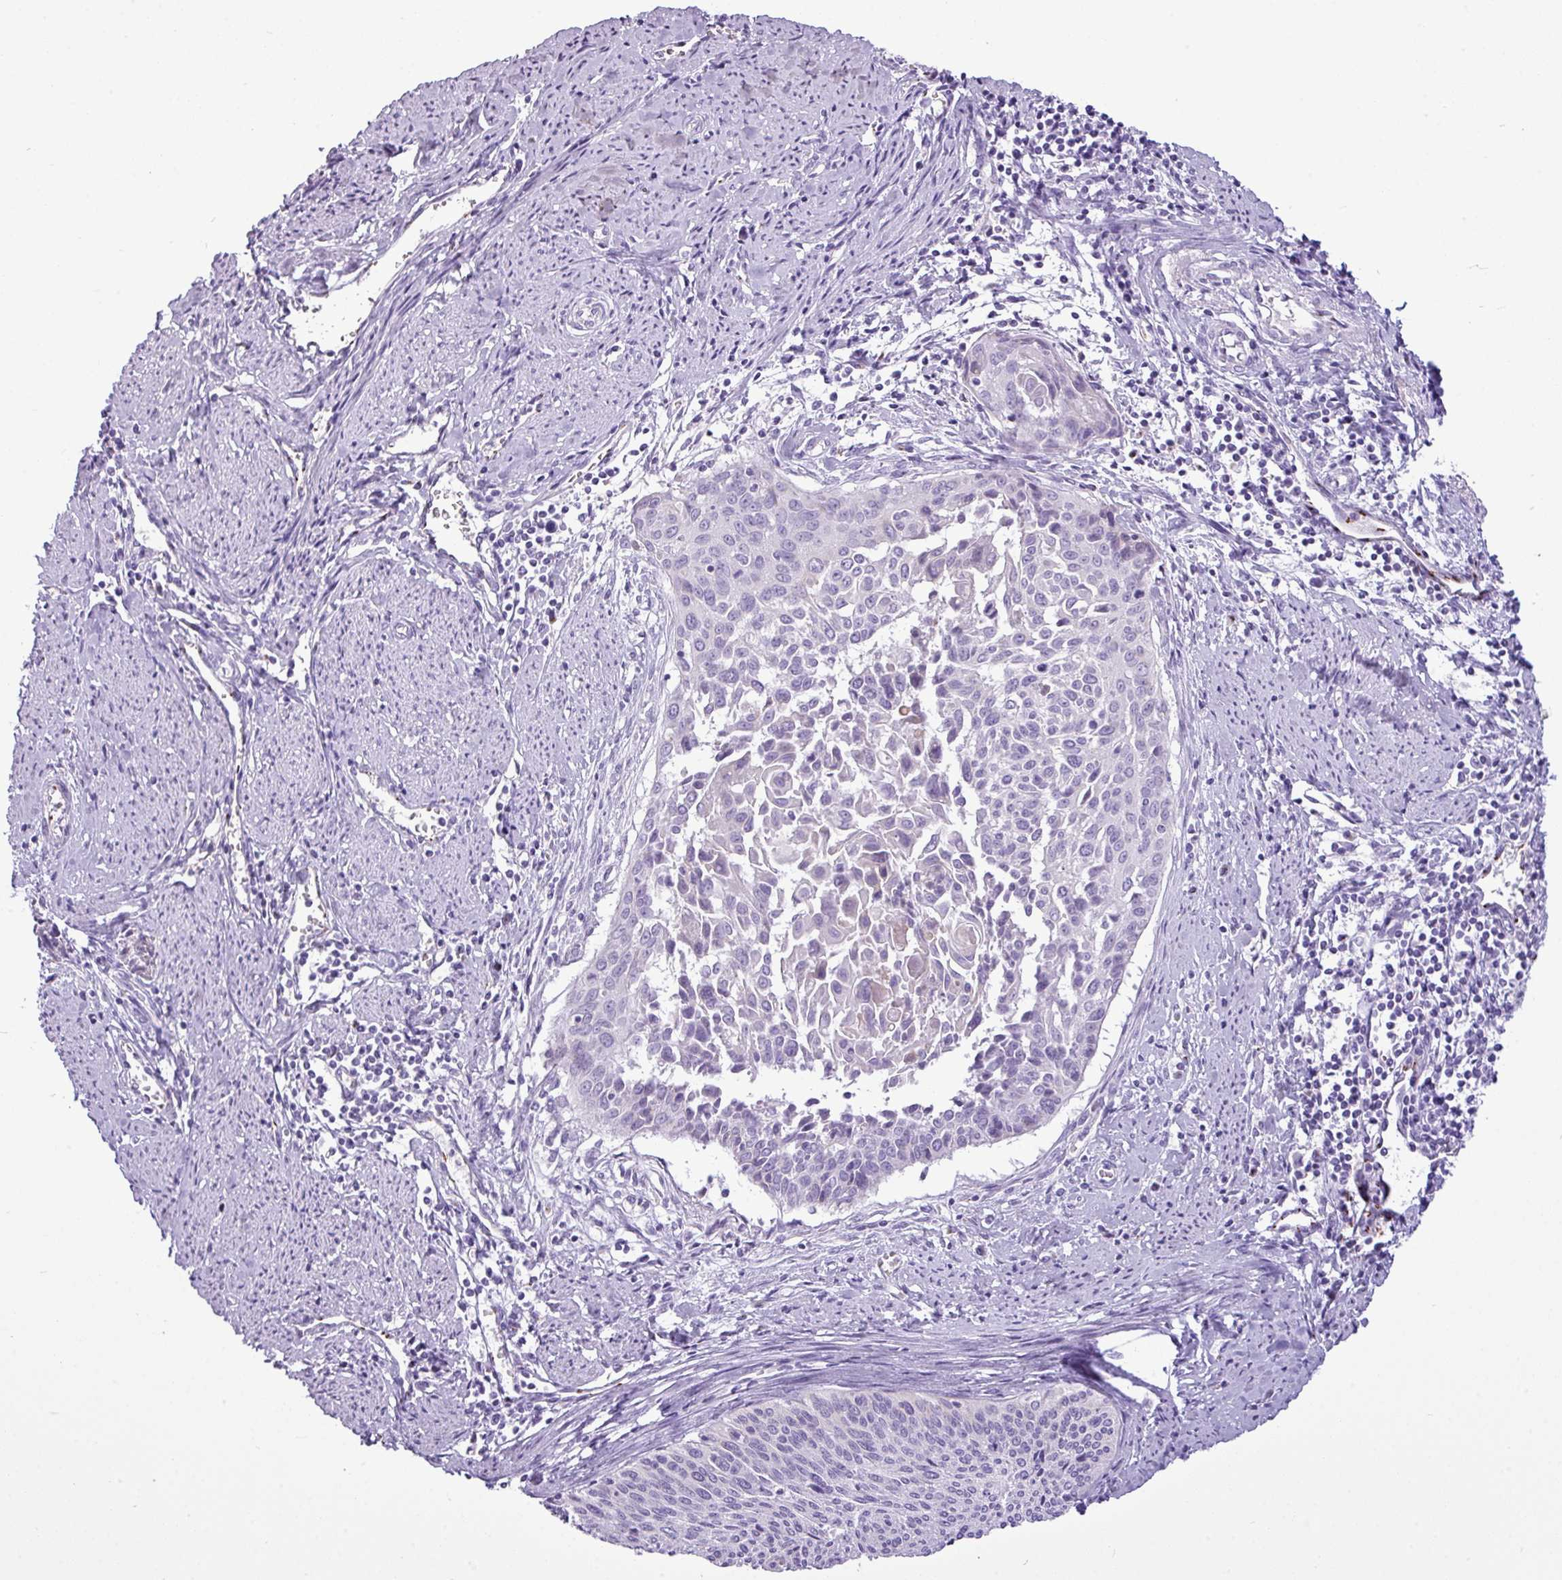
{"staining": {"intensity": "negative", "quantity": "none", "location": "none"}, "tissue": "cervical cancer", "cell_type": "Tumor cells", "image_type": "cancer", "snomed": [{"axis": "morphology", "description": "Squamous cell carcinoma, NOS"}, {"axis": "topography", "description": "Cervix"}], "caption": "Immunohistochemistry image of human cervical squamous cell carcinoma stained for a protein (brown), which reveals no positivity in tumor cells. (Stains: DAB (3,3'-diaminobenzidine) immunohistochemistry with hematoxylin counter stain, Microscopy: brightfield microscopy at high magnification).", "gene": "FAM43A", "patient": {"sex": "female", "age": 55}}